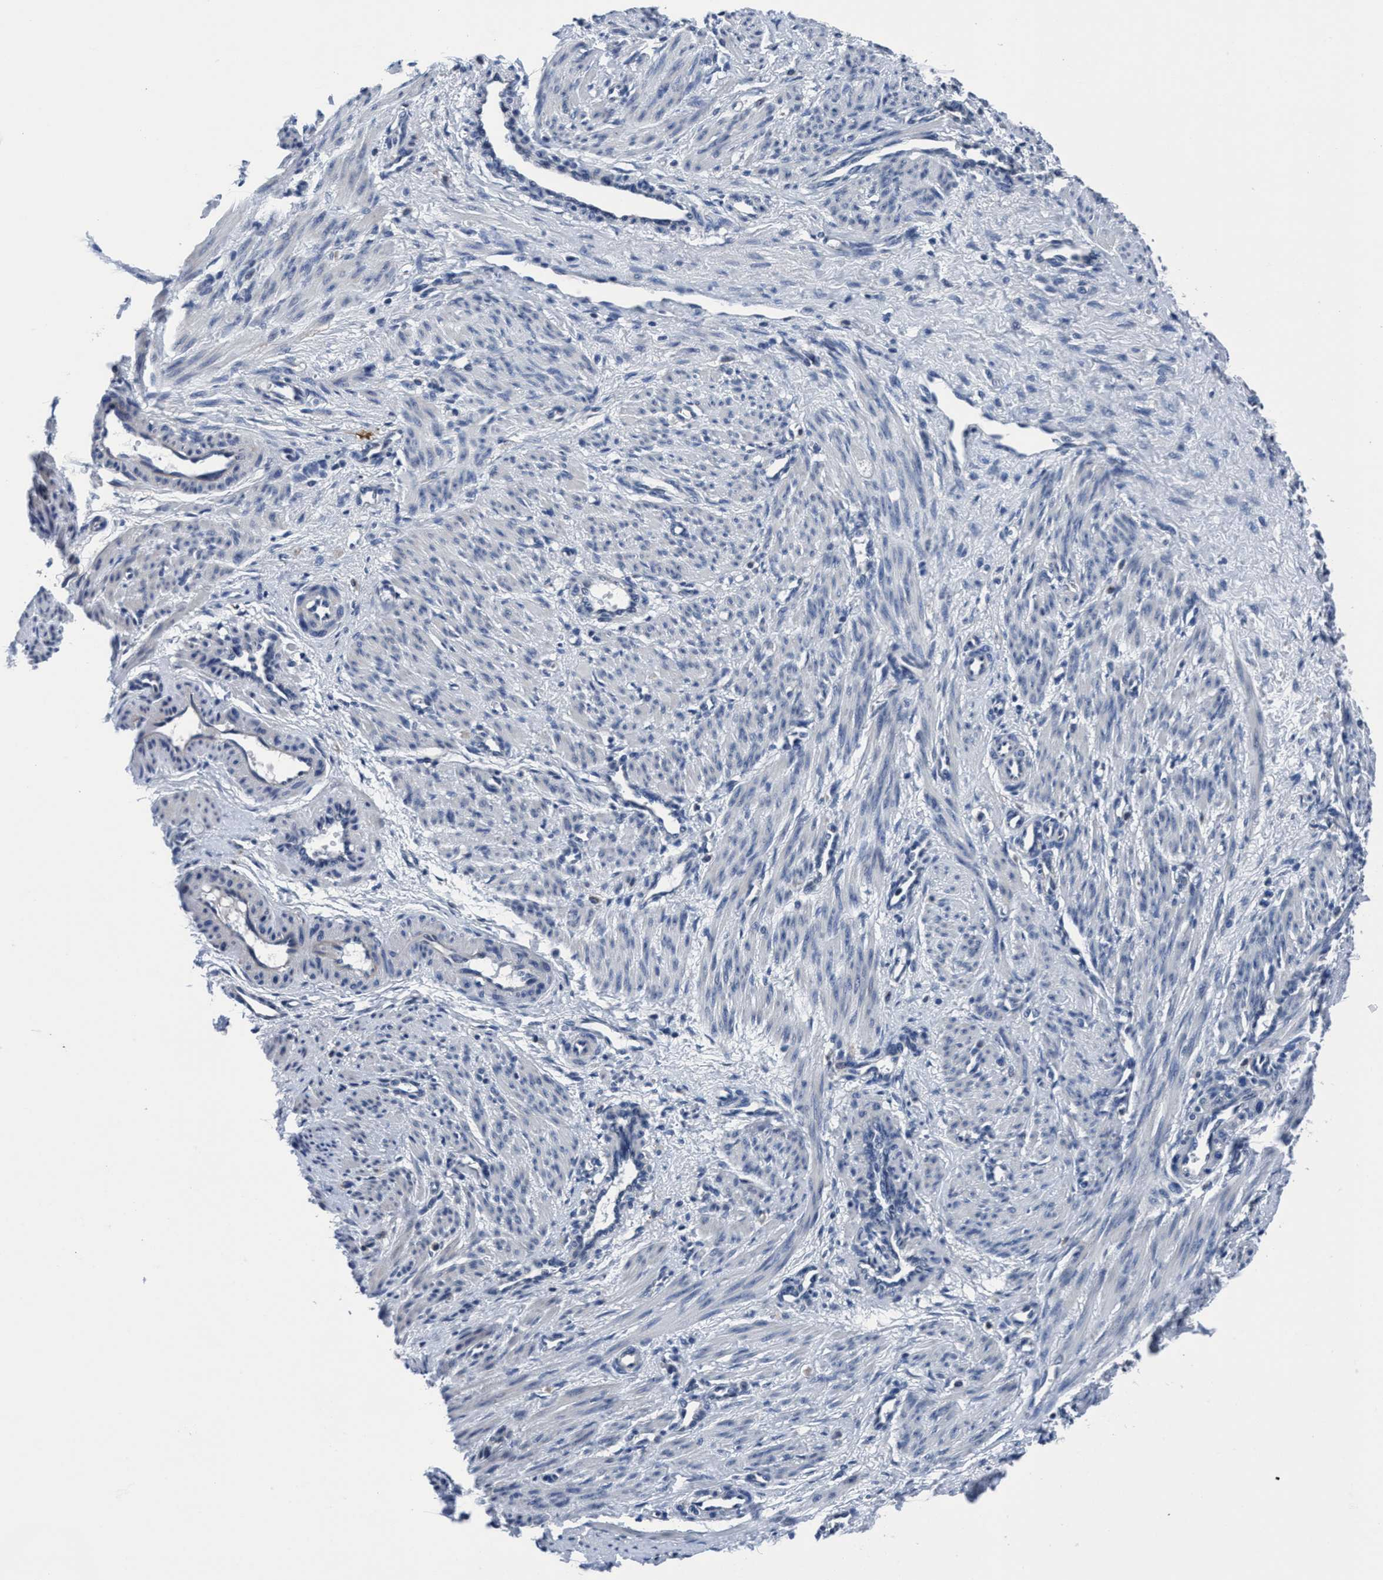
{"staining": {"intensity": "negative", "quantity": "none", "location": "none"}, "tissue": "smooth muscle", "cell_type": "Smooth muscle cells", "image_type": "normal", "snomed": [{"axis": "morphology", "description": "Normal tissue, NOS"}, {"axis": "topography", "description": "Endometrium"}], "caption": "Smooth muscle stained for a protein using immunohistochemistry (IHC) reveals no positivity smooth muscle cells.", "gene": "TMEM94", "patient": {"sex": "female", "age": 33}}